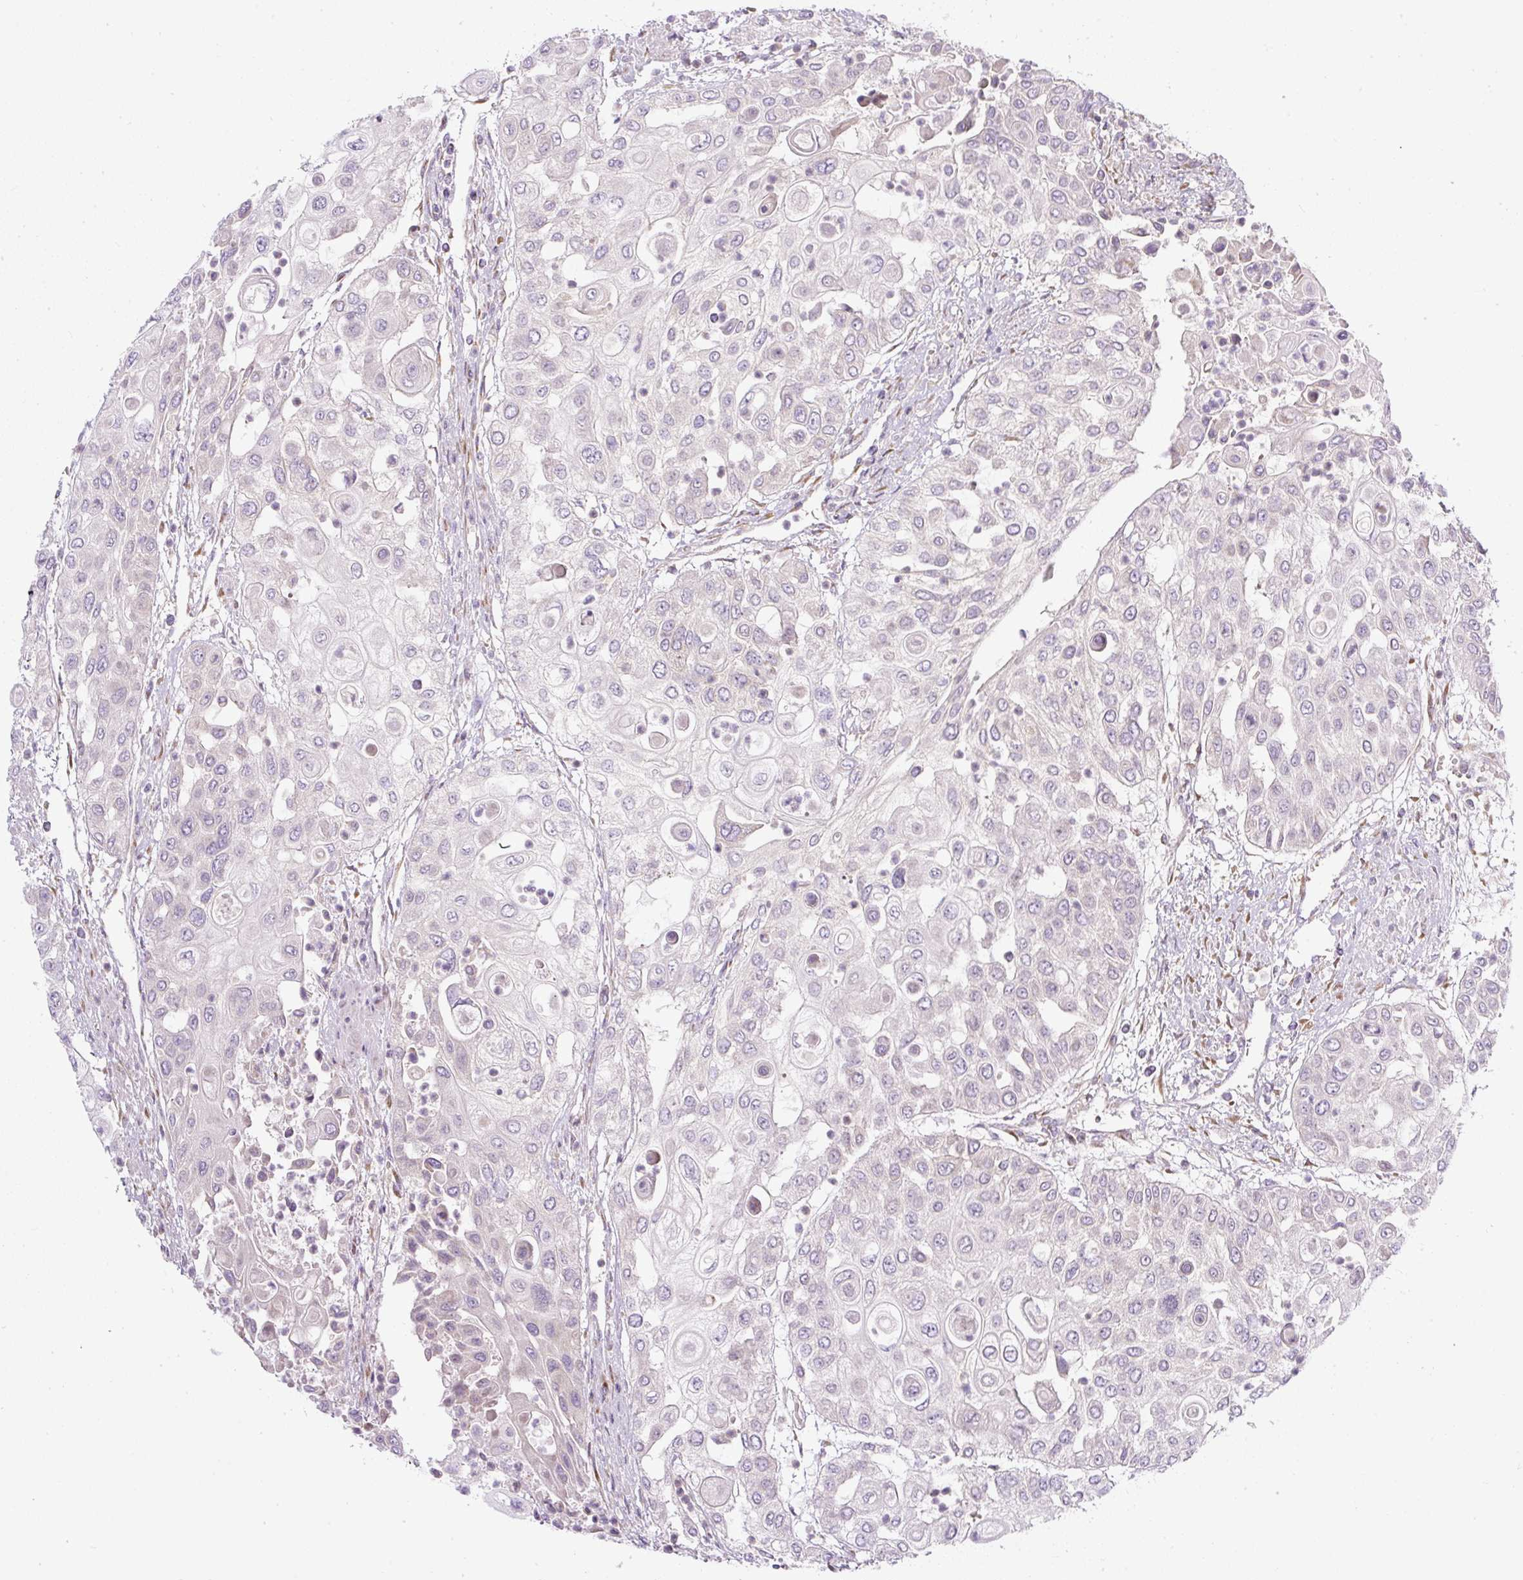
{"staining": {"intensity": "negative", "quantity": "none", "location": "none"}, "tissue": "urothelial cancer", "cell_type": "Tumor cells", "image_type": "cancer", "snomed": [{"axis": "morphology", "description": "Urothelial carcinoma, High grade"}, {"axis": "topography", "description": "Urinary bladder"}], "caption": "This is an immunohistochemistry micrograph of urothelial carcinoma (high-grade). There is no expression in tumor cells.", "gene": "MLX", "patient": {"sex": "female", "age": 79}}